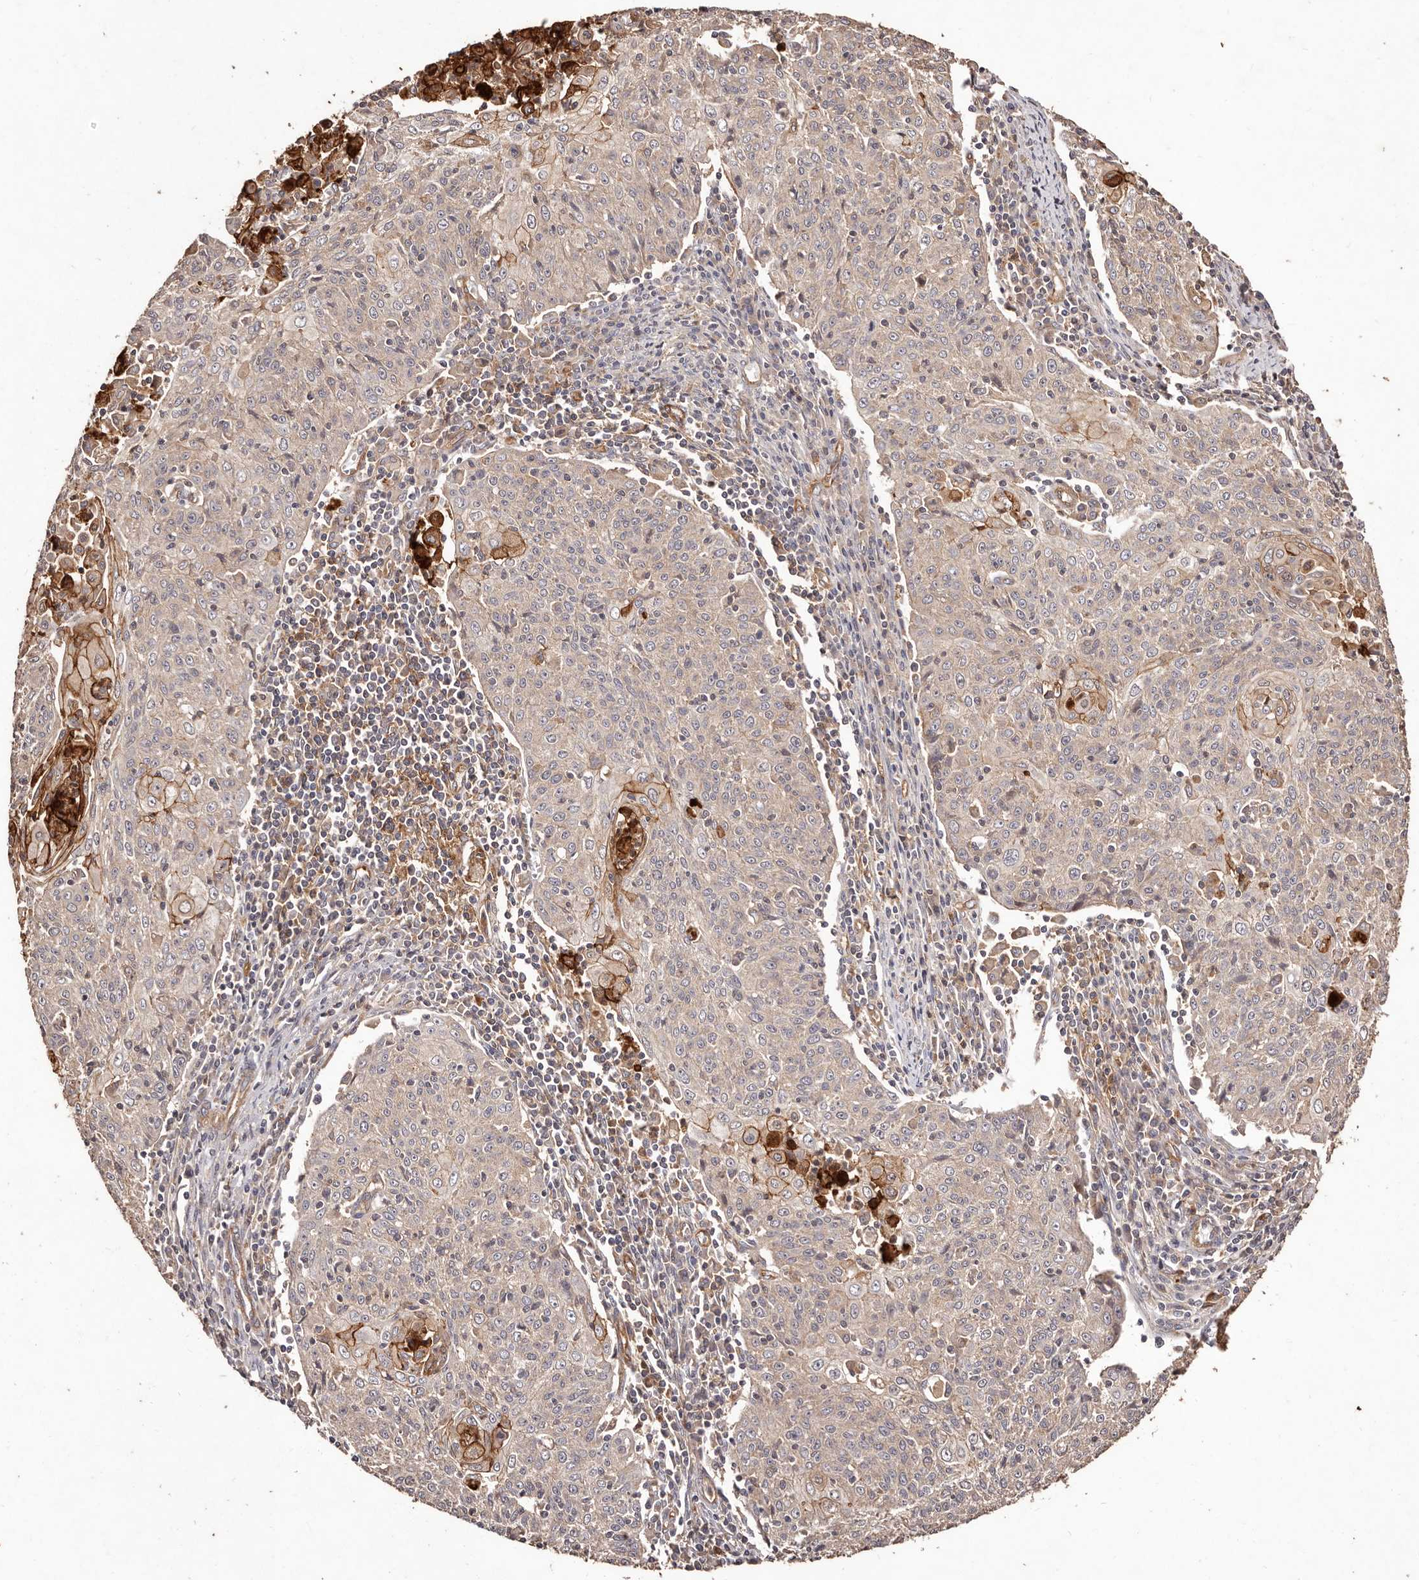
{"staining": {"intensity": "moderate", "quantity": "<25%", "location": "cytoplasmic/membranous"}, "tissue": "cervical cancer", "cell_type": "Tumor cells", "image_type": "cancer", "snomed": [{"axis": "morphology", "description": "Squamous cell carcinoma, NOS"}, {"axis": "topography", "description": "Cervix"}], "caption": "A photomicrograph of human cervical cancer stained for a protein shows moderate cytoplasmic/membranous brown staining in tumor cells.", "gene": "CCL14", "patient": {"sex": "female", "age": 48}}